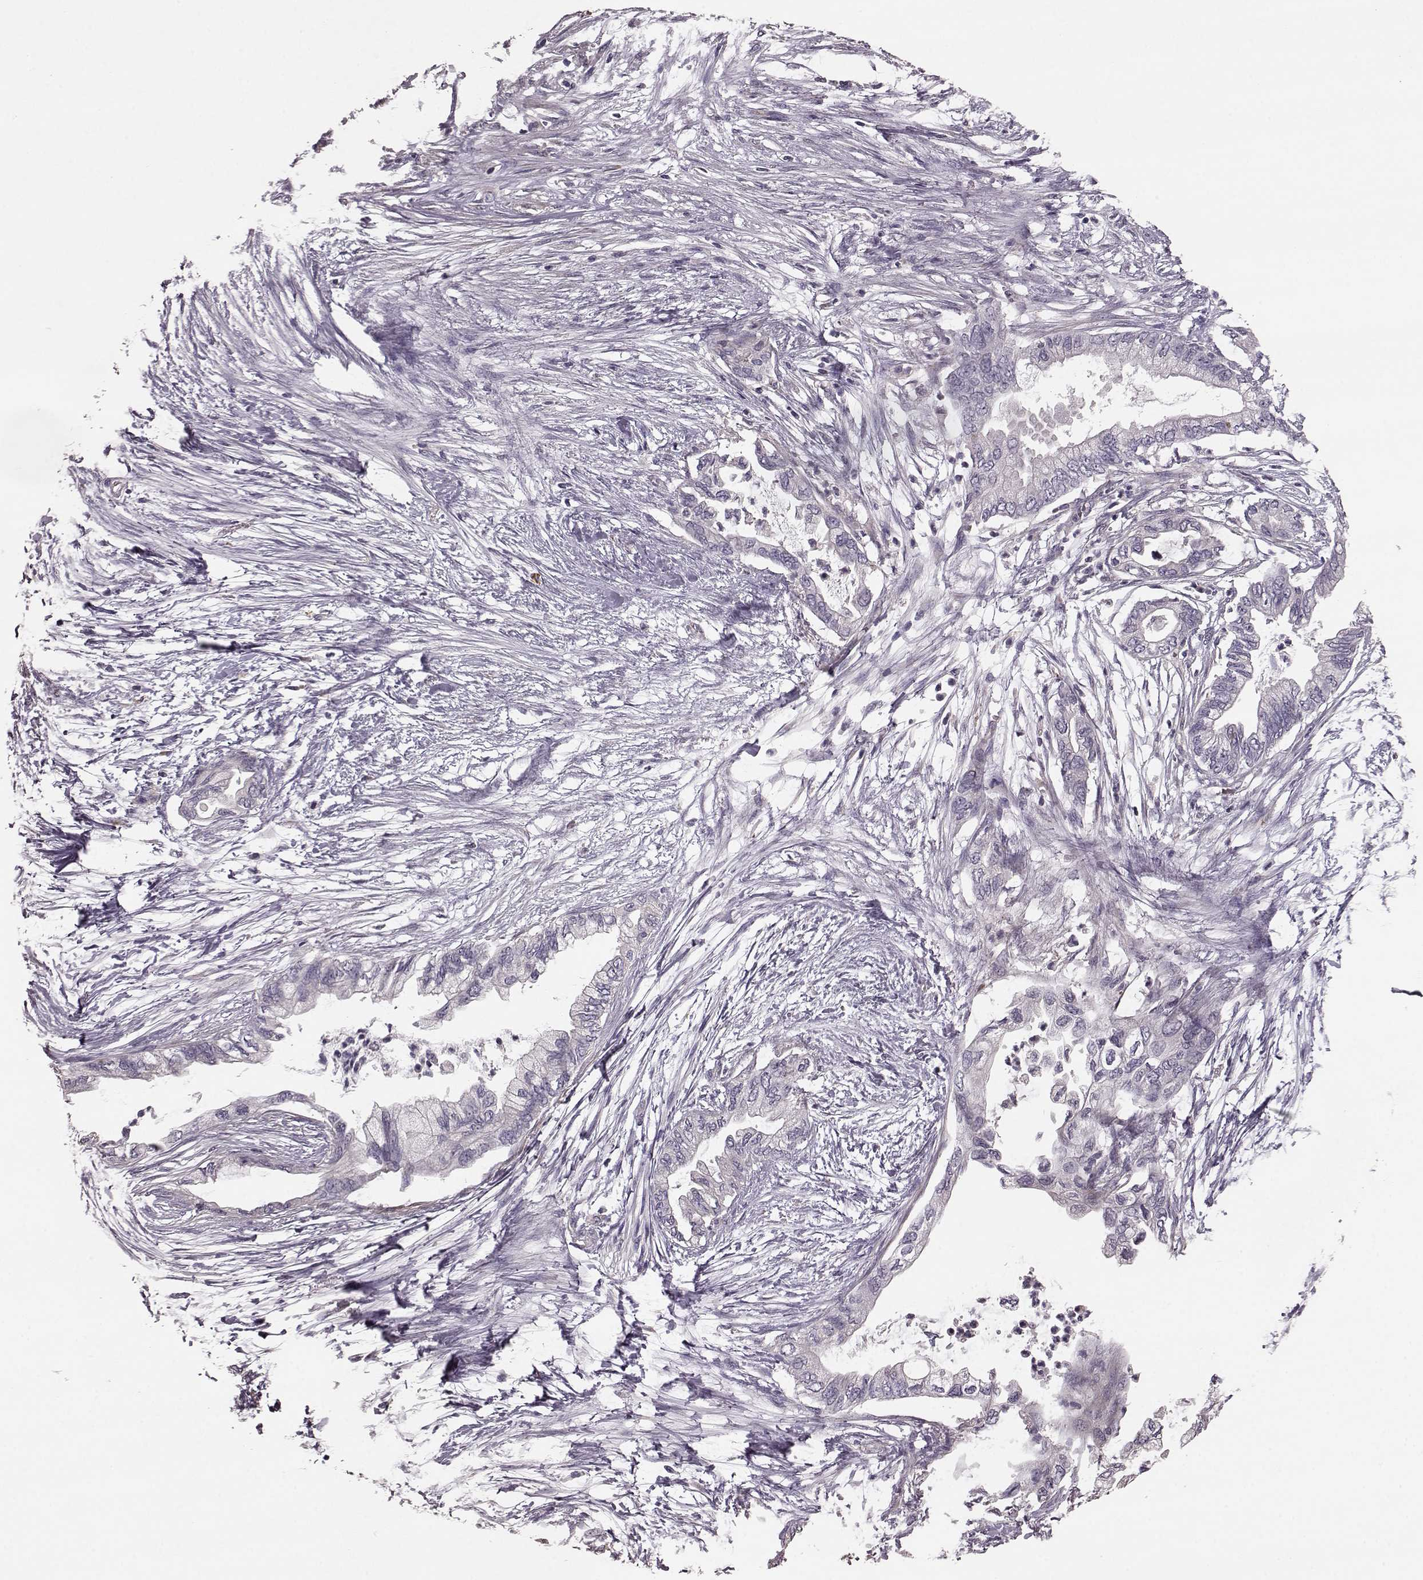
{"staining": {"intensity": "negative", "quantity": "none", "location": "none"}, "tissue": "pancreatic cancer", "cell_type": "Tumor cells", "image_type": "cancer", "snomed": [{"axis": "morphology", "description": "Normal tissue, NOS"}, {"axis": "morphology", "description": "Adenocarcinoma, NOS"}, {"axis": "topography", "description": "Pancreas"}, {"axis": "topography", "description": "Duodenum"}], "caption": "This is an IHC photomicrograph of human adenocarcinoma (pancreatic). There is no positivity in tumor cells.", "gene": "SLC52A3", "patient": {"sex": "female", "age": 60}}